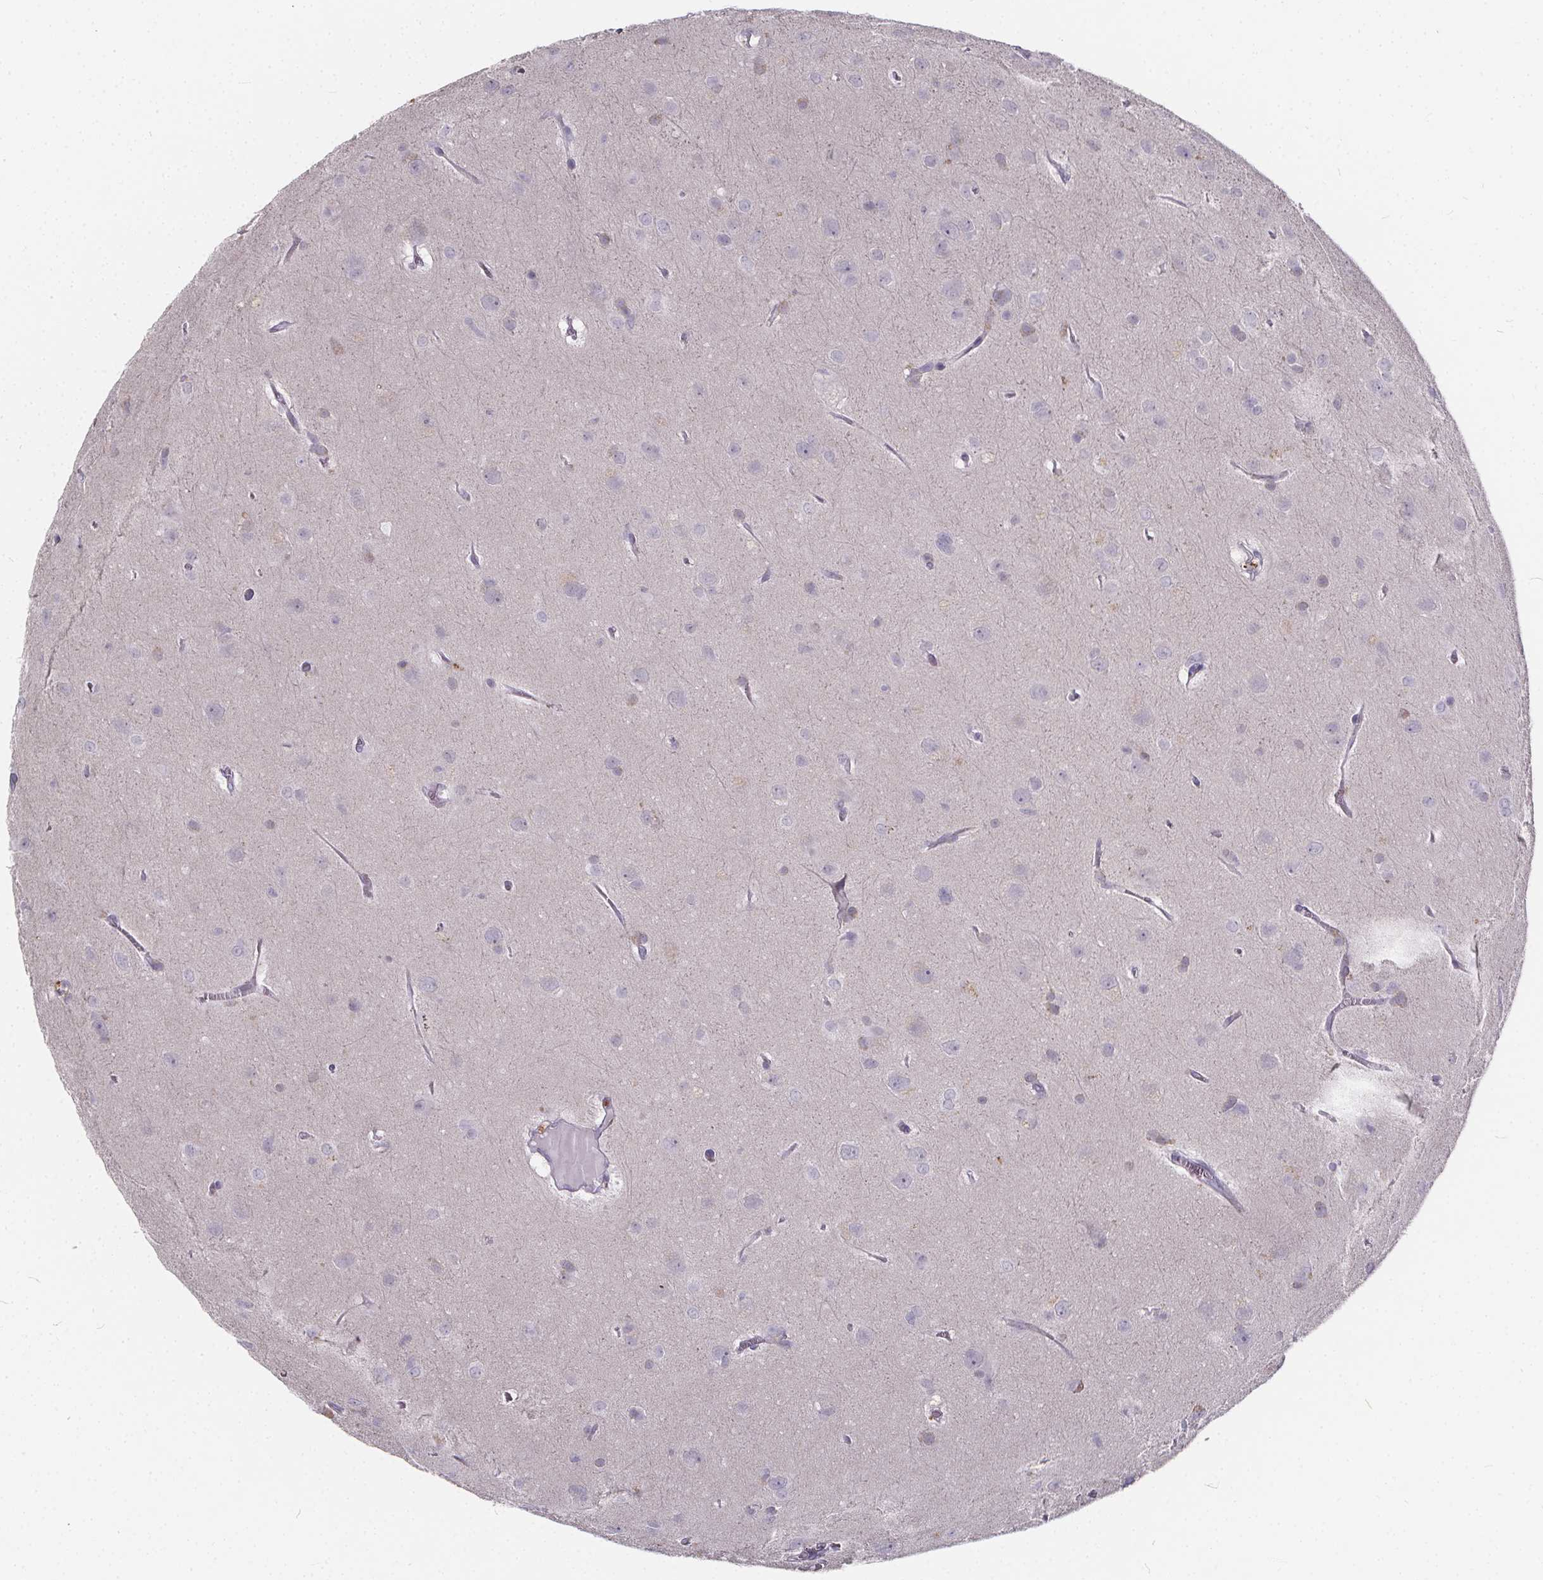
{"staining": {"intensity": "negative", "quantity": "none", "location": "none"}, "tissue": "glioma", "cell_type": "Tumor cells", "image_type": "cancer", "snomed": [{"axis": "morphology", "description": "Glioma, malignant, Low grade"}, {"axis": "topography", "description": "Brain"}], "caption": "The photomicrograph displays no significant staining in tumor cells of glioma.", "gene": "SPEF2", "patient": {"sex": "male", "age": 58}}